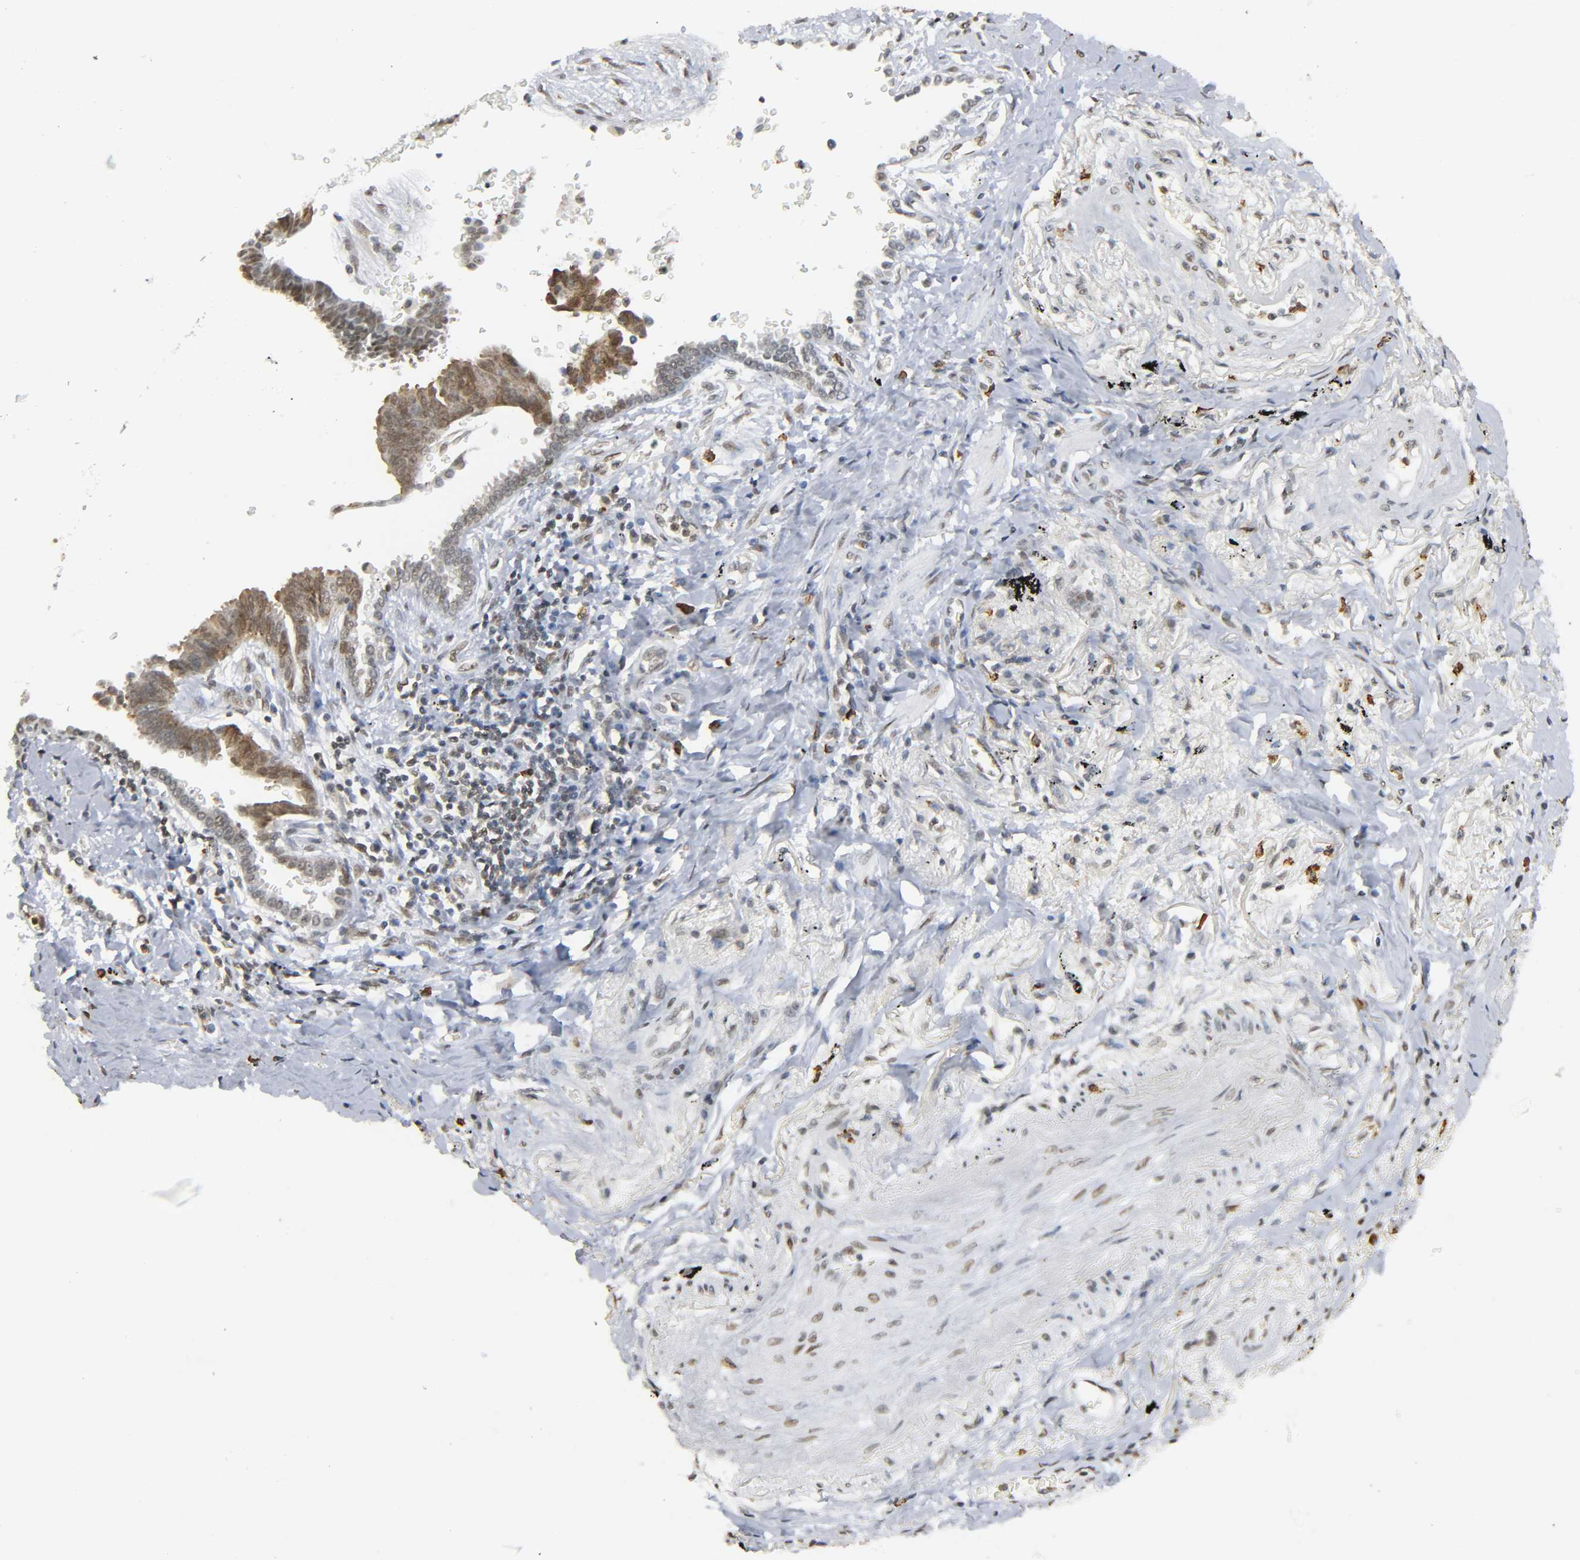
{"staining": {"intensity": "weak", "quantity": ">75%", "location": "nuclear"}, "tissue": "lung cancer", "cell_type": "Tumor cells", "image_type": "cancer", "snomed": [{"axis": "morphology", "description": "Adenocarcinoma, NOS"}, {"axis": "topography", "description": "Lung"}], "caption": "Lung cancer stained with a brown dye reveals weak nuclear positive expression in about >75% of tumor cells.", "gene": "SUMO1", "patient": {"sex": "female", "age": 64}}